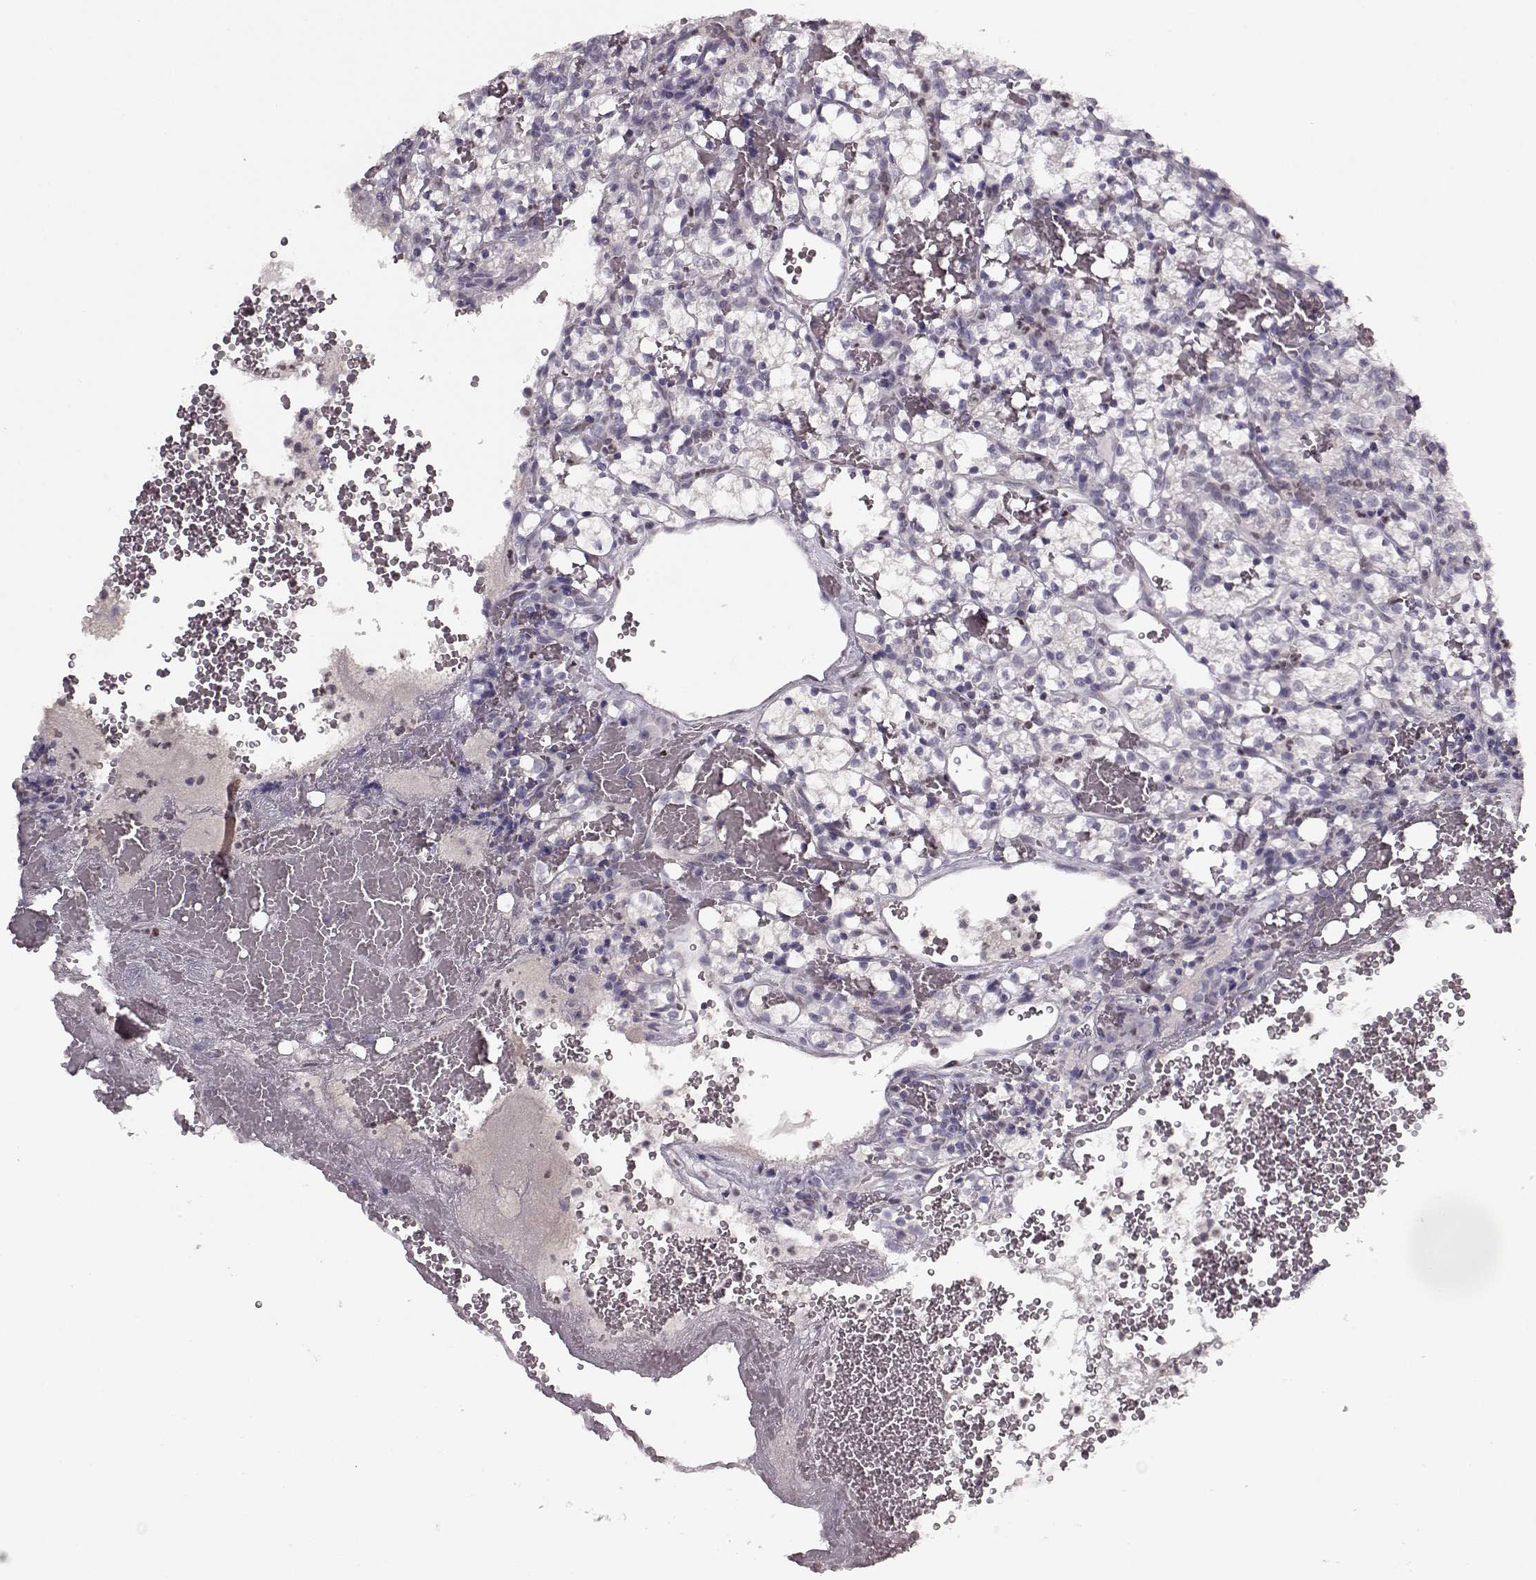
{"staining": {"intensity": "negative", "quantity": "none", "location": "none"}, "tissue": "renal cancer", "cell_type": "Tumor cells", "image_type": "cancer", "snomed": [{"axis": "morphology", "description": "Adenocarcinoma, NOS"}, {"axis": "topography", "description": "Kidney"}], "caption": "This is a micrograph of IHC staining of renal cancer, which shows no positivity in tumor cells.", "gene": "RP1L1", "patient": {"sex": "female", "age": 69}}